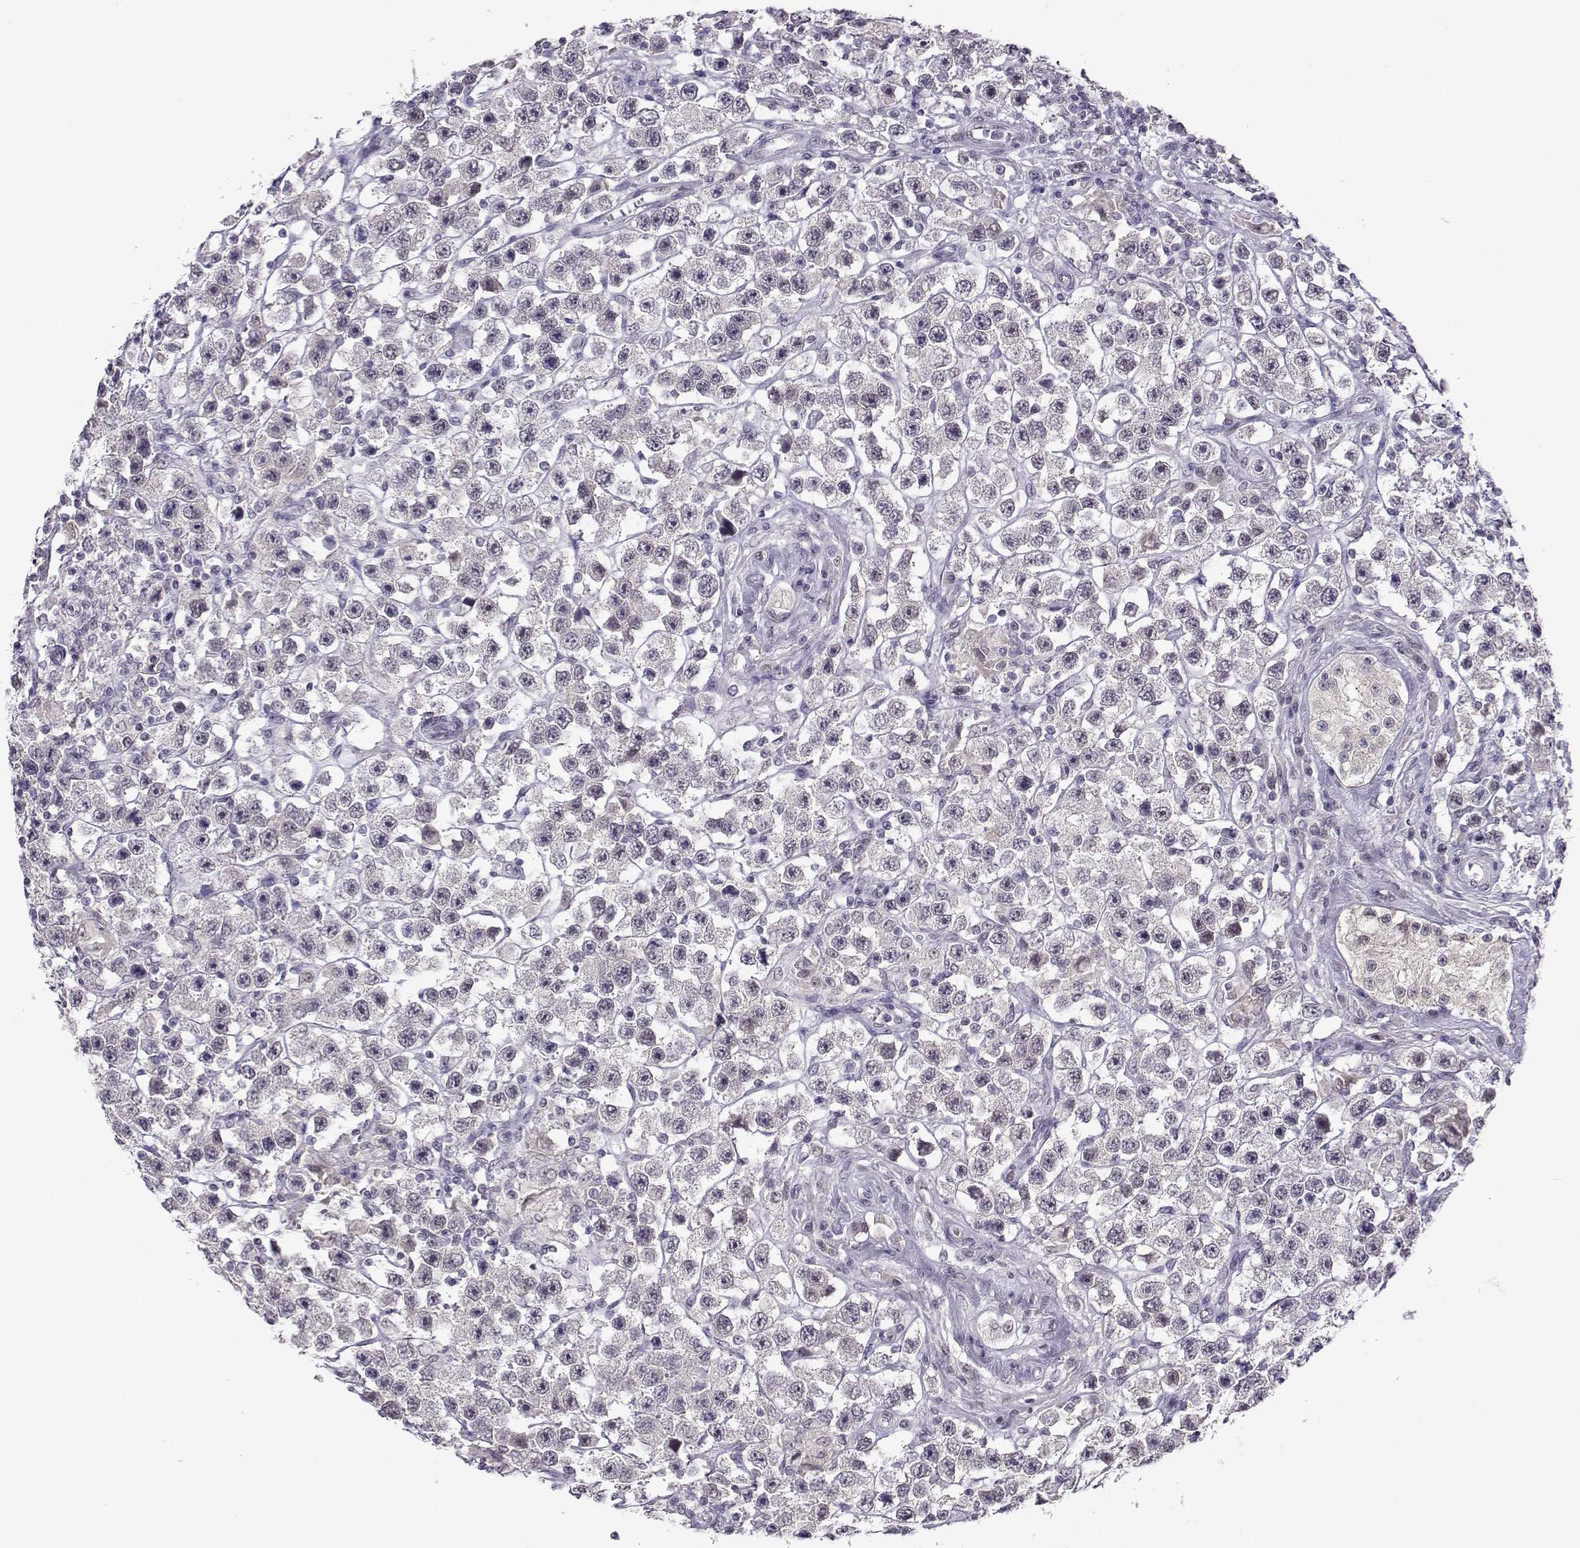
{"staining": {"intensity": "negative", "quantity": "none", "location": "none"}, "tissue": "testis cancer", "cell_type": "Tumor cells", "image_type": "cancer", "snomed": [{"axis": "morphology", "description": "Seminoma, NOS"}, {"axis": "topography", "description": "Testis"}], "caption": "This is an IHC histopathology image of human testis cancer (seminoma). There is no expression in tumor cells.", "gene": "C16orf86", "patient": {"sex": "male", "age": 45}}